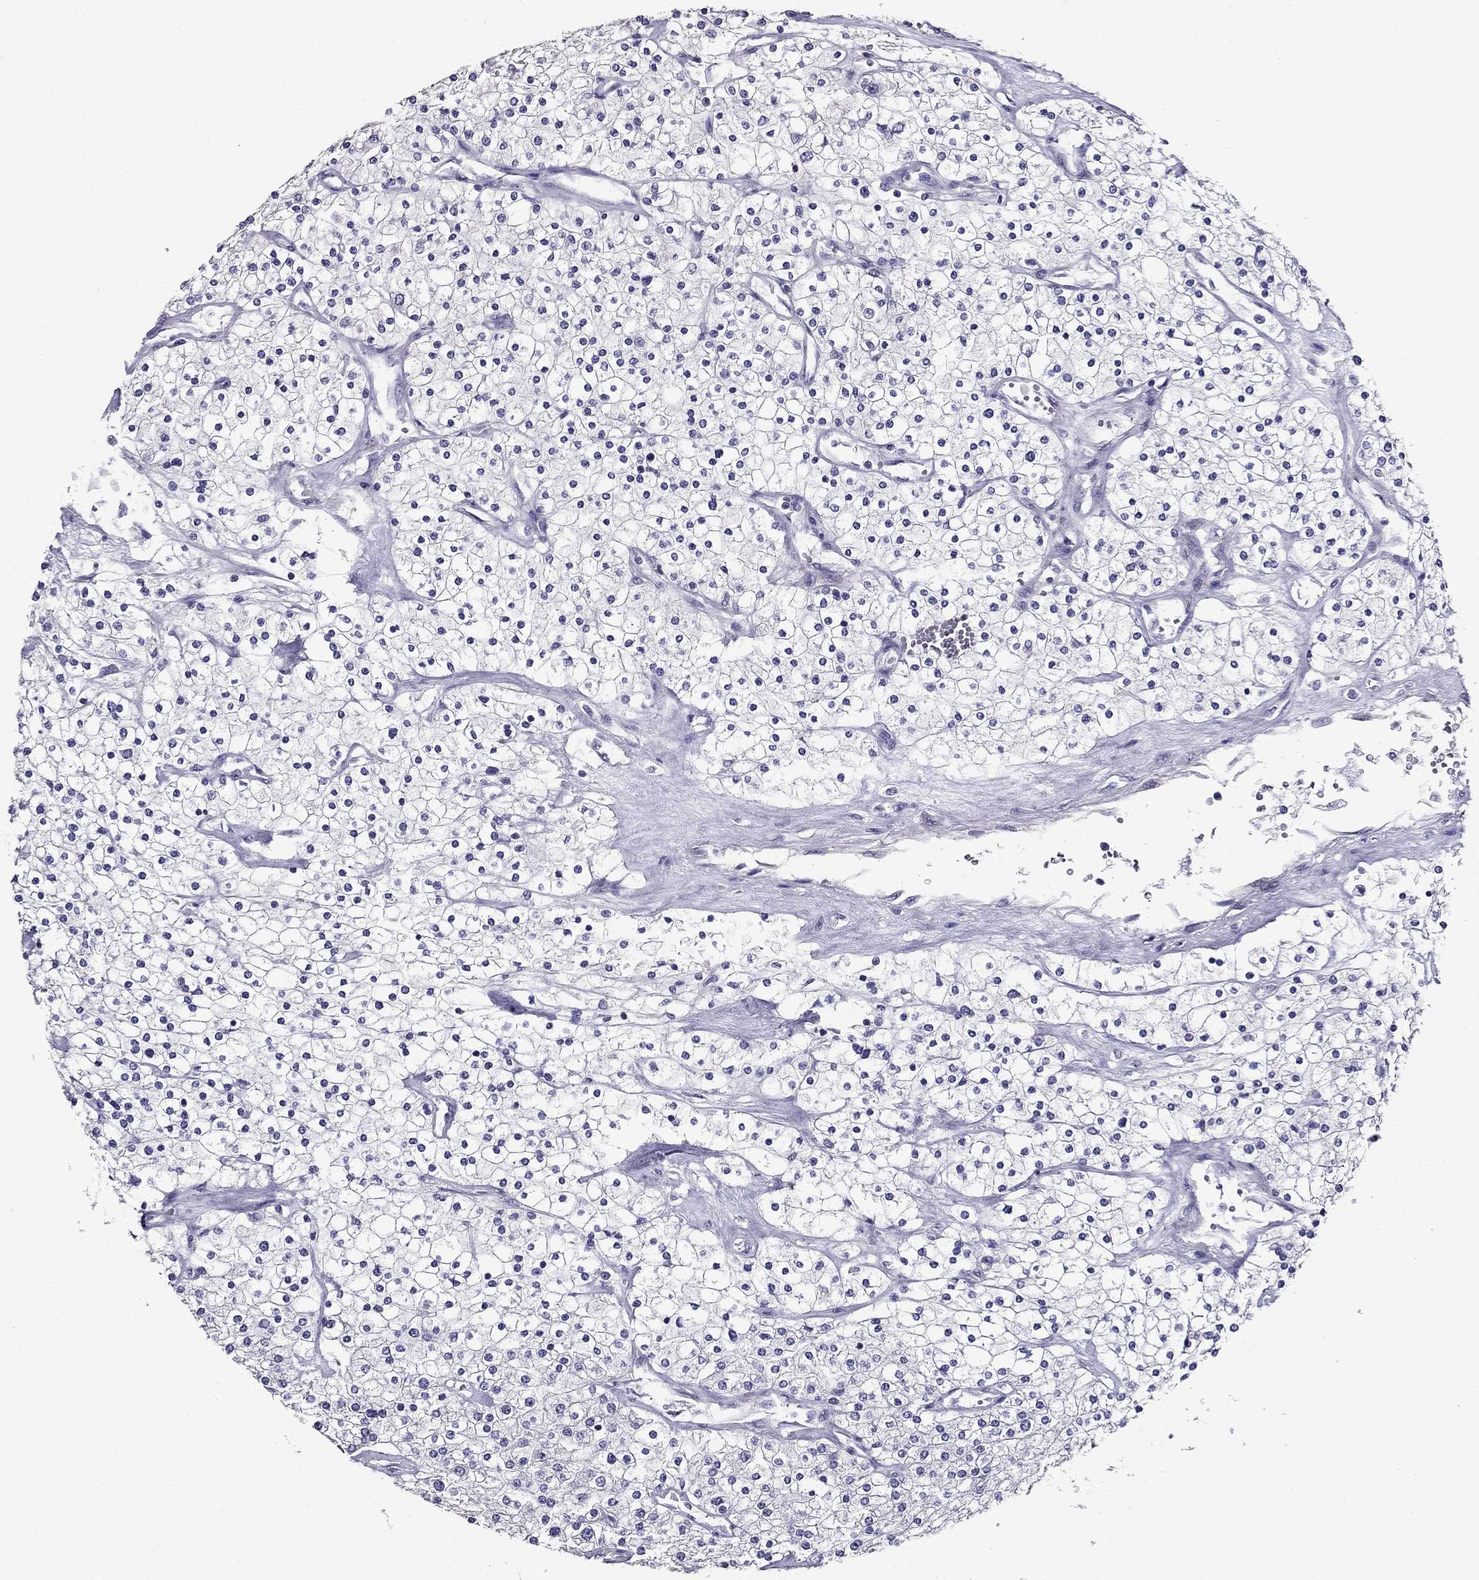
{"staining": {"intensity": "negative", "quantity": "none", "location": "none"}, "tissue": "renal cancer", "cell_type": "Tumor cells", "image_type": "cancer", "snomed": [{"axis": "morphology", "description": "Adenocarcinoma, NOS"}, {"axis": "topography", "description": "Kidney"}], "caption": "IHC of adenocarcinoma (renal) displays no staining in tumor cells.", "gene": "AAK1", "patient": {"sex": "male", "age": 80}}